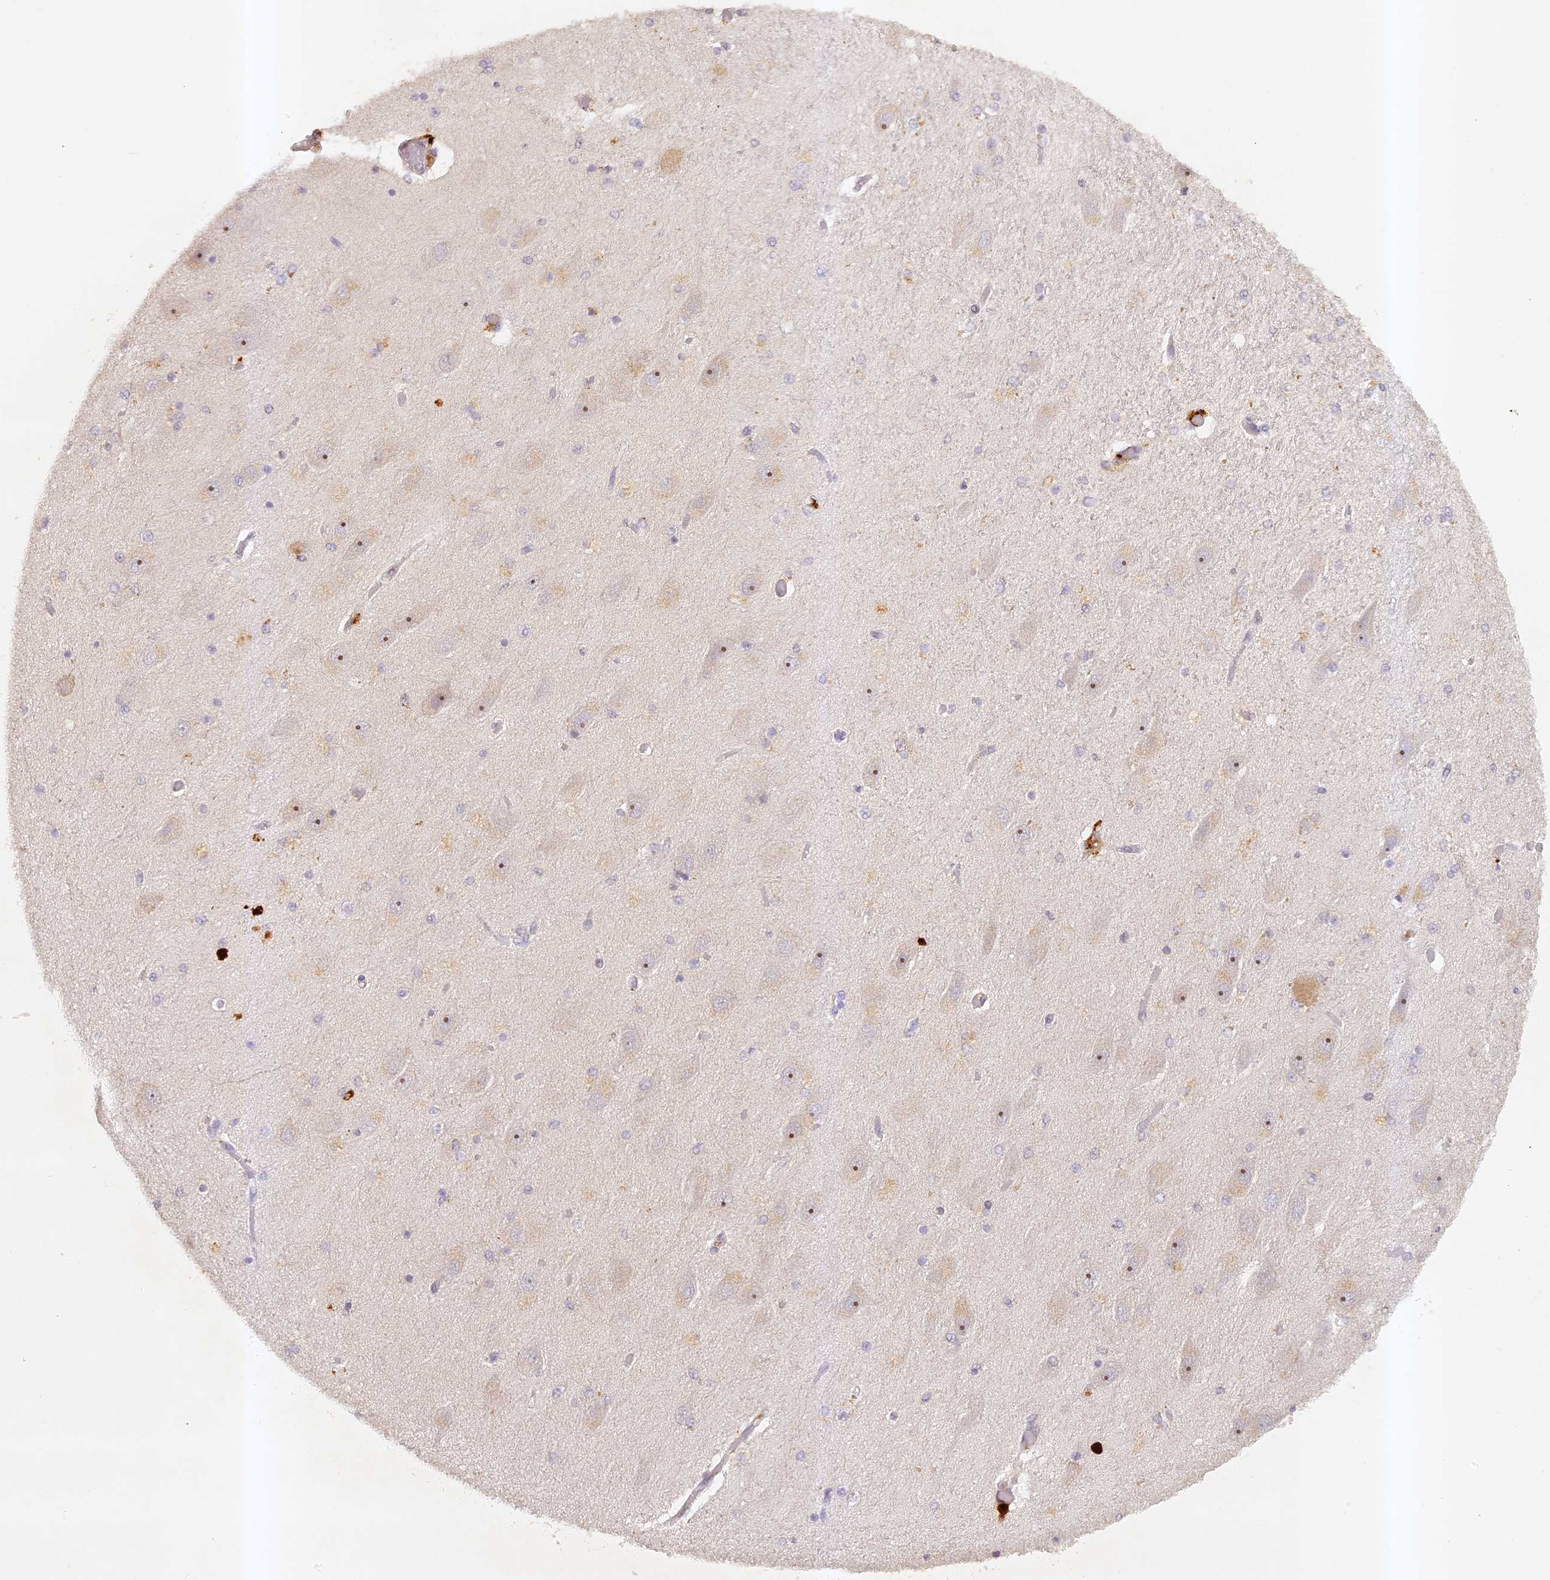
{"staining": {"intensity": "negative", "quantity": "none", "location": "none"}, "tissue": "hippocampus", "cell_type": "Glial cells", "image_type": "normal", "snomed": [{"axis": "morphology", "description": "Normal tissue, NOS"}, {"axis": "topography", "description": "Hippocampus"}], "caption": "Image shows no significant protein positivity in glial cells of benign hippocampus.", "gene": "ELL3", "patient": {"sex": "female", "age": 54}}